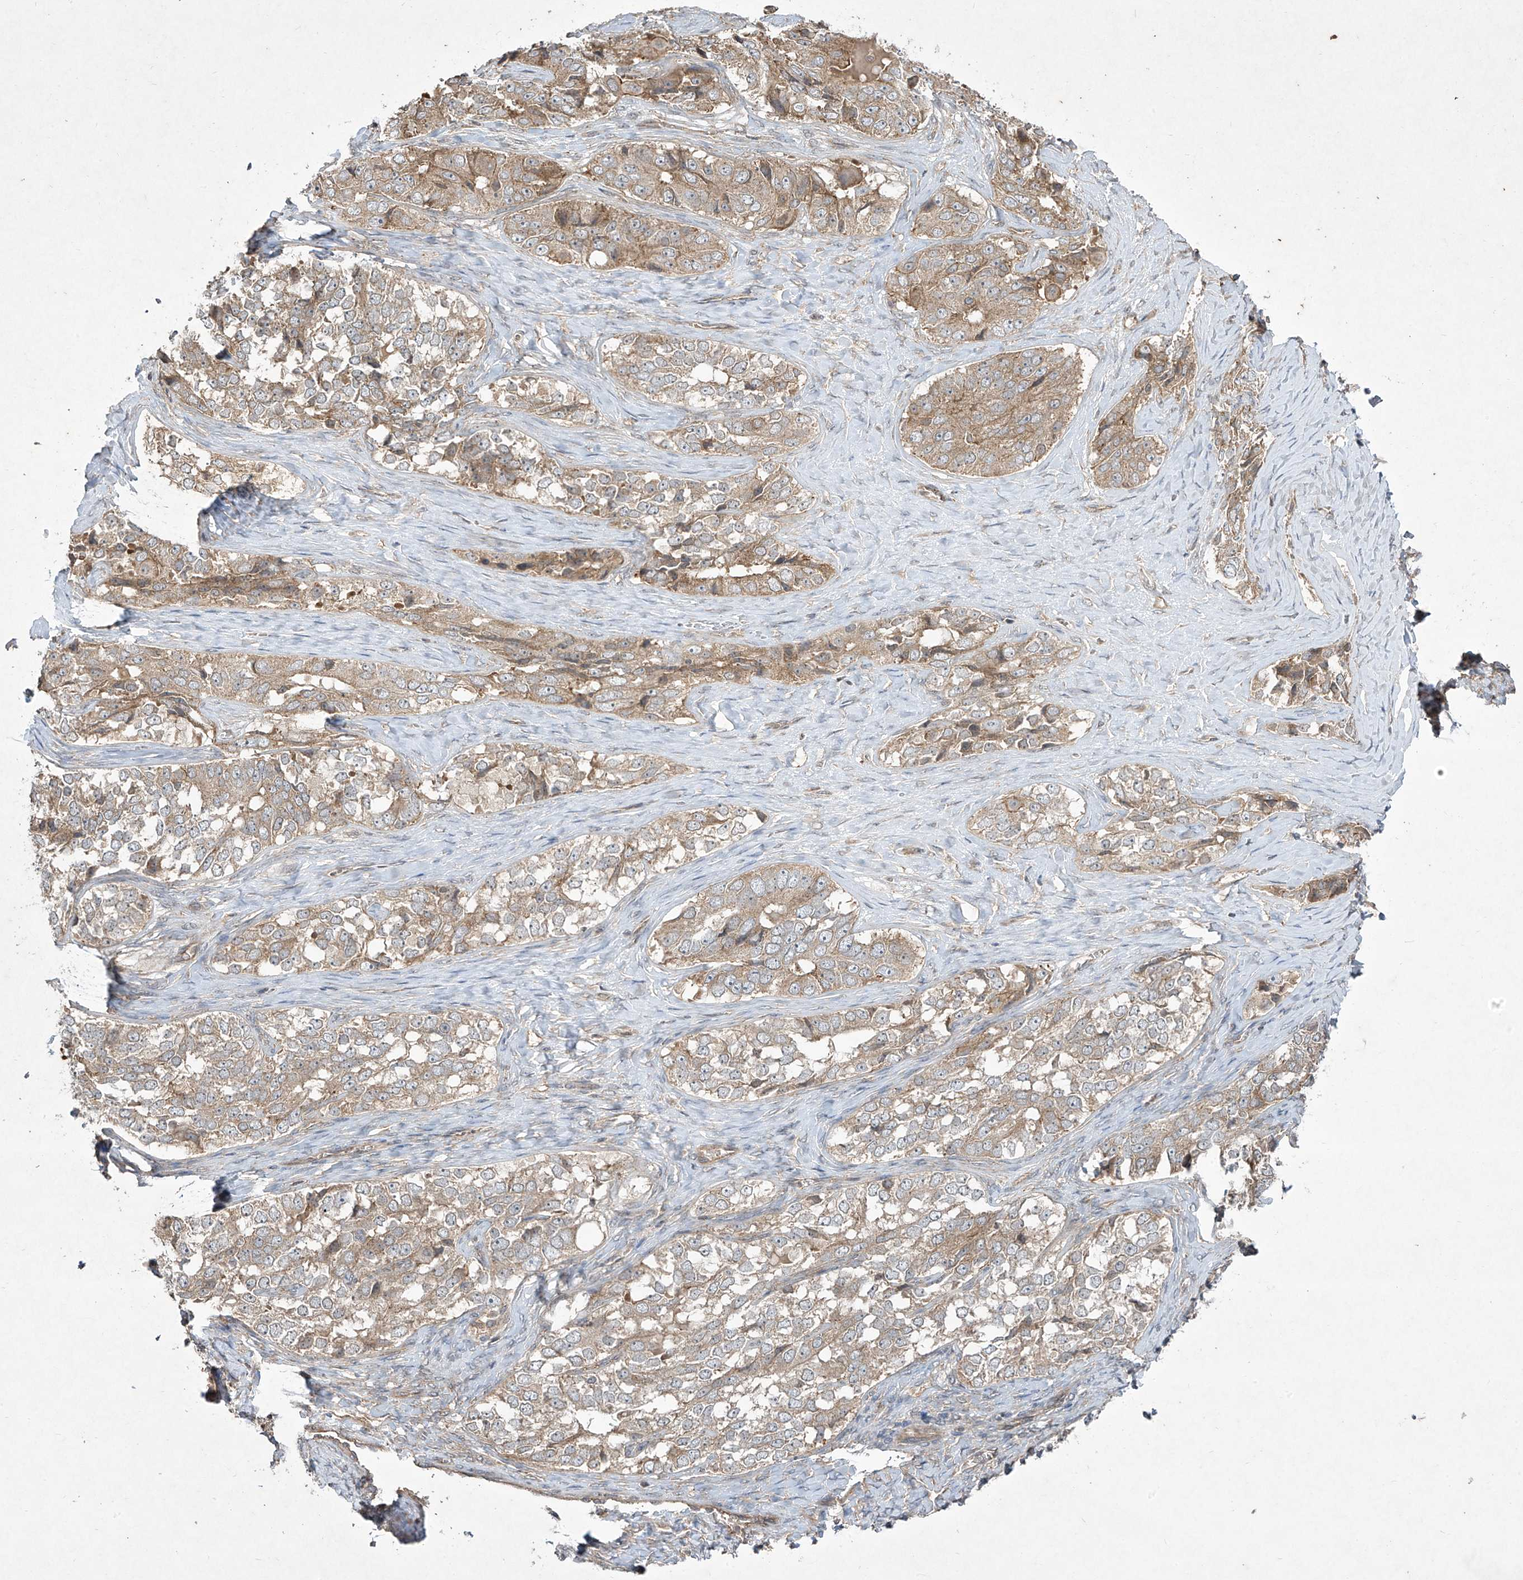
{"staining": {"intensity": "moderate", "quantity": ">75%", "location": "cytoplasmic/membranous"}, "tissue": "ovarian cancer", "cell_type": "Tumor cells", "image_type": "cancer", "snomed": [{"axis": "morphology", "description": "Carcinoma, endometroid"}, {"axis": "topography", "description": "Ovary"}], "caption": "The histopathology image displays immunohistochemical staining of ovarian cancer (endometroid carcinoma). There is moderate cytoplasmic/membranous expression is present in about >75% of tumor cells.", "gene": "MATN2", "patient": {"sex": "female", "age": 51}}